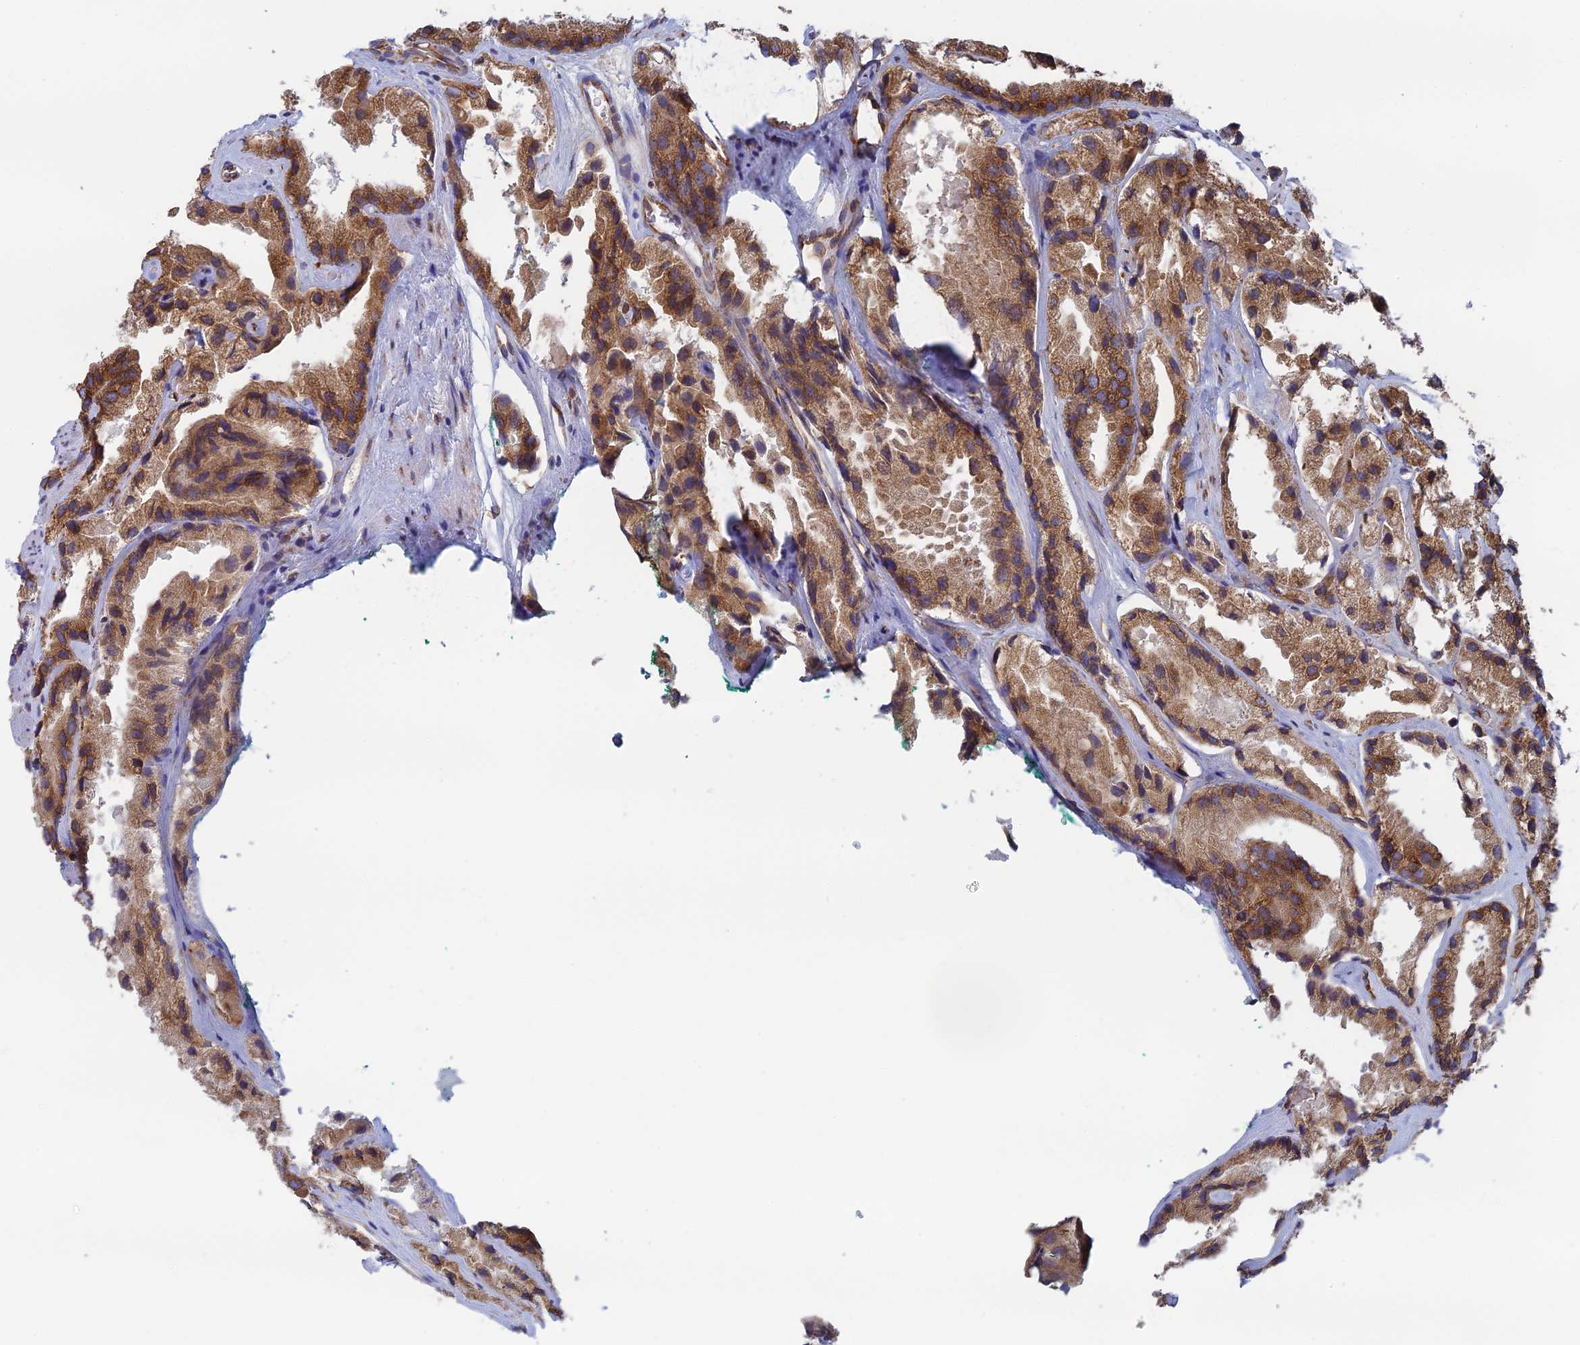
{"staining": {"intensity": "moderate", "quantity": ">75%", "location": "cytoplasmic/membranous"}, "tissue": "prostate cancer", "cell_type": "Tumor cells", "image_type": "cancer", "snomed": [{"axis": "morphology", "description": "Adenocarcinoma, High grade"}, {"axis": "topography", "description": "Prostate"}], "caption": "About >75% of tumor cells in prostate cancer (high-grade adenocarcinoma) display moderate cytoplasmic/membranous protein staining as visualized by brown immunohistochemical staining.", "gene": "CCDC69", "patient": {"sex": "male", "age": 66}}